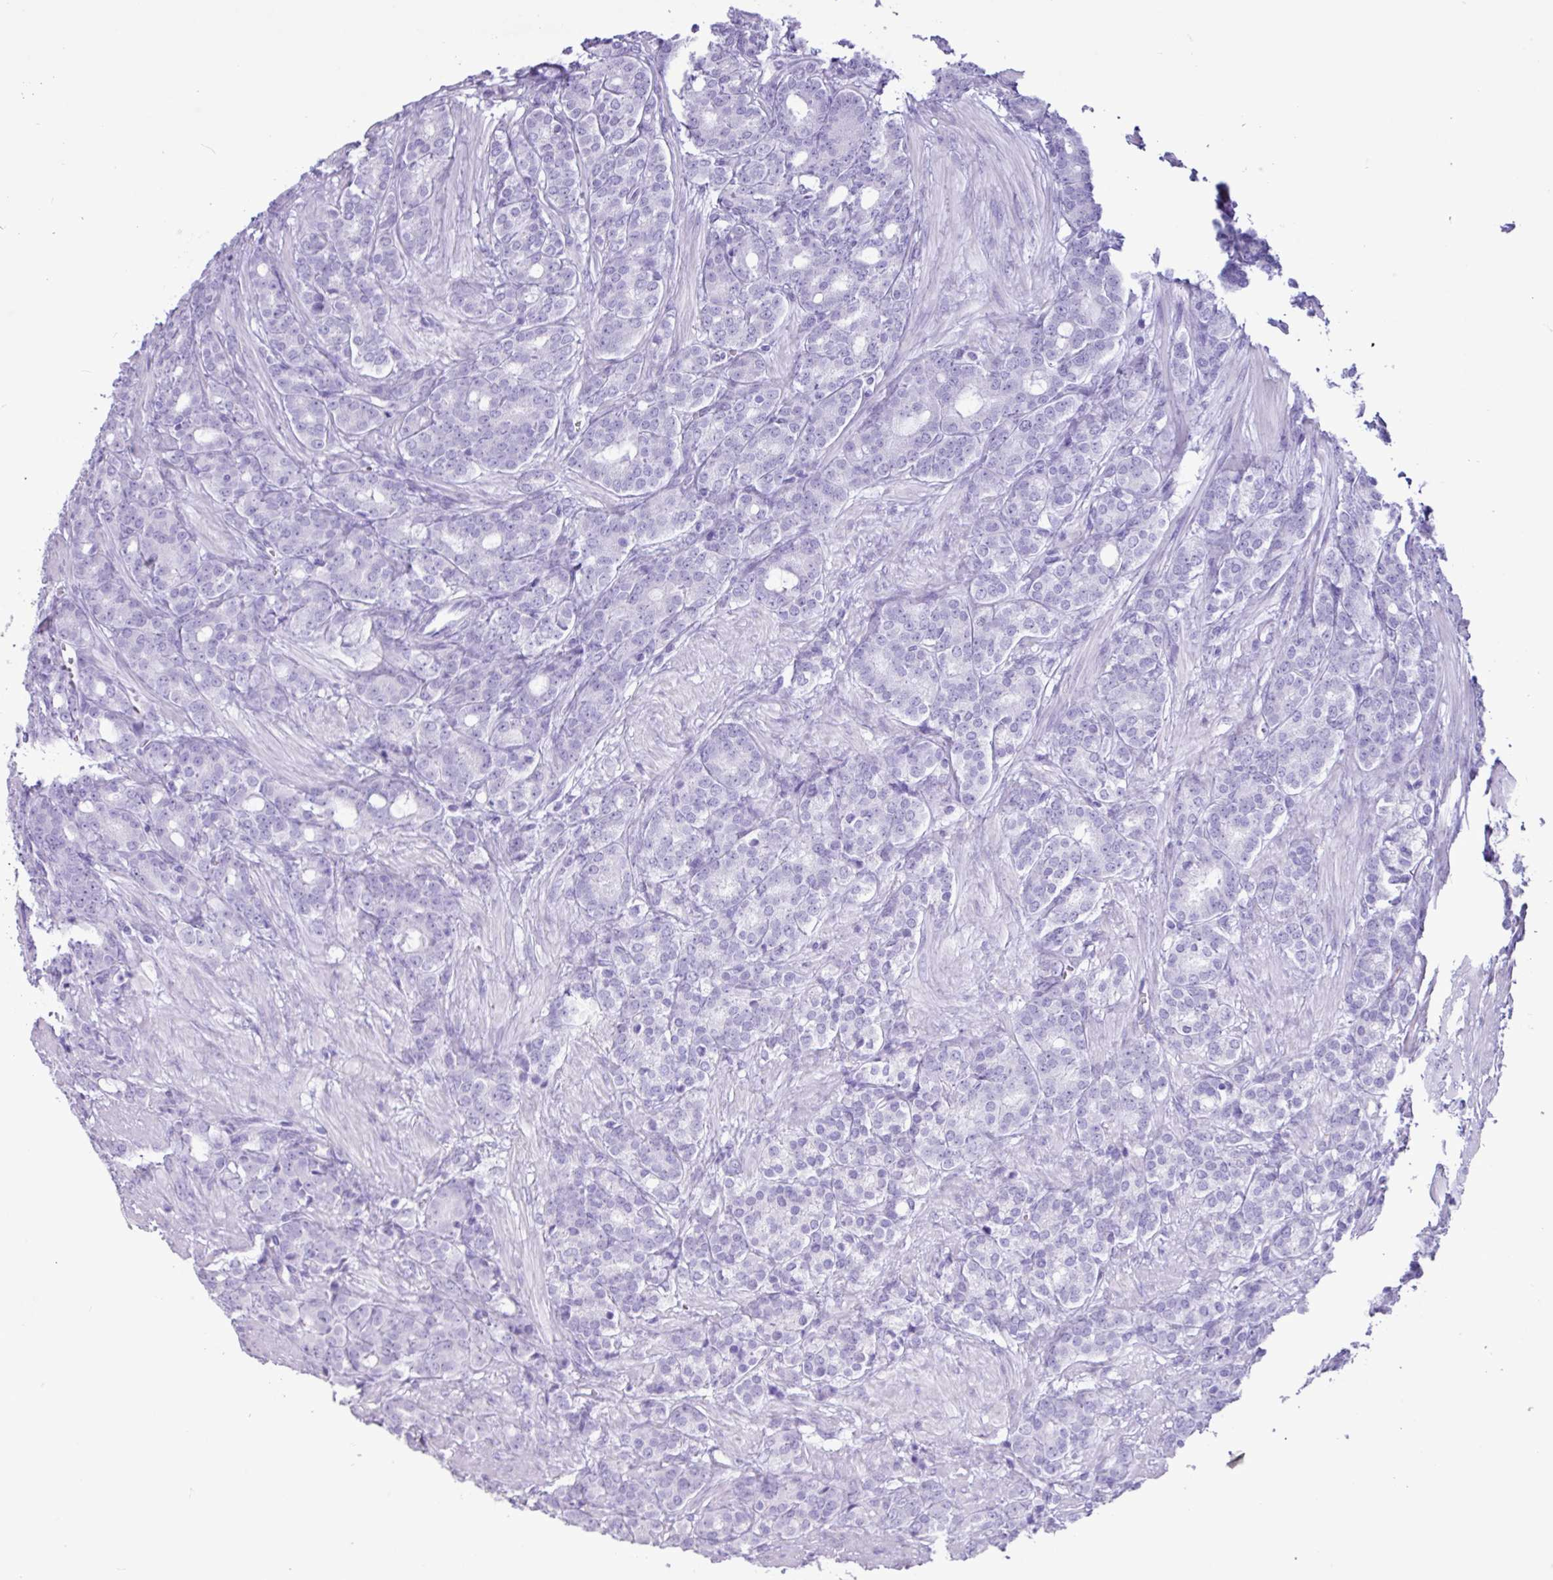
{"staining": {"intensity": "negative", "quantity": "none", "location": "none"}, "tissue": "prostate cancer", "cell_type": "Tumor cells", "image_type": "cancer", "snomed": [{"axis": "morphology", "description": "Adenocarcinoma, High grade"}, {"axis": "topography", "description": "Prostate"}], "caption": "This is an immunohistochemistry image of prostate cancer (adenocarcinoma (high-grade)). There is no expression in tumor cells.", "gene": "CKMT2", "patient": {"sex": "male", "age": 62}}